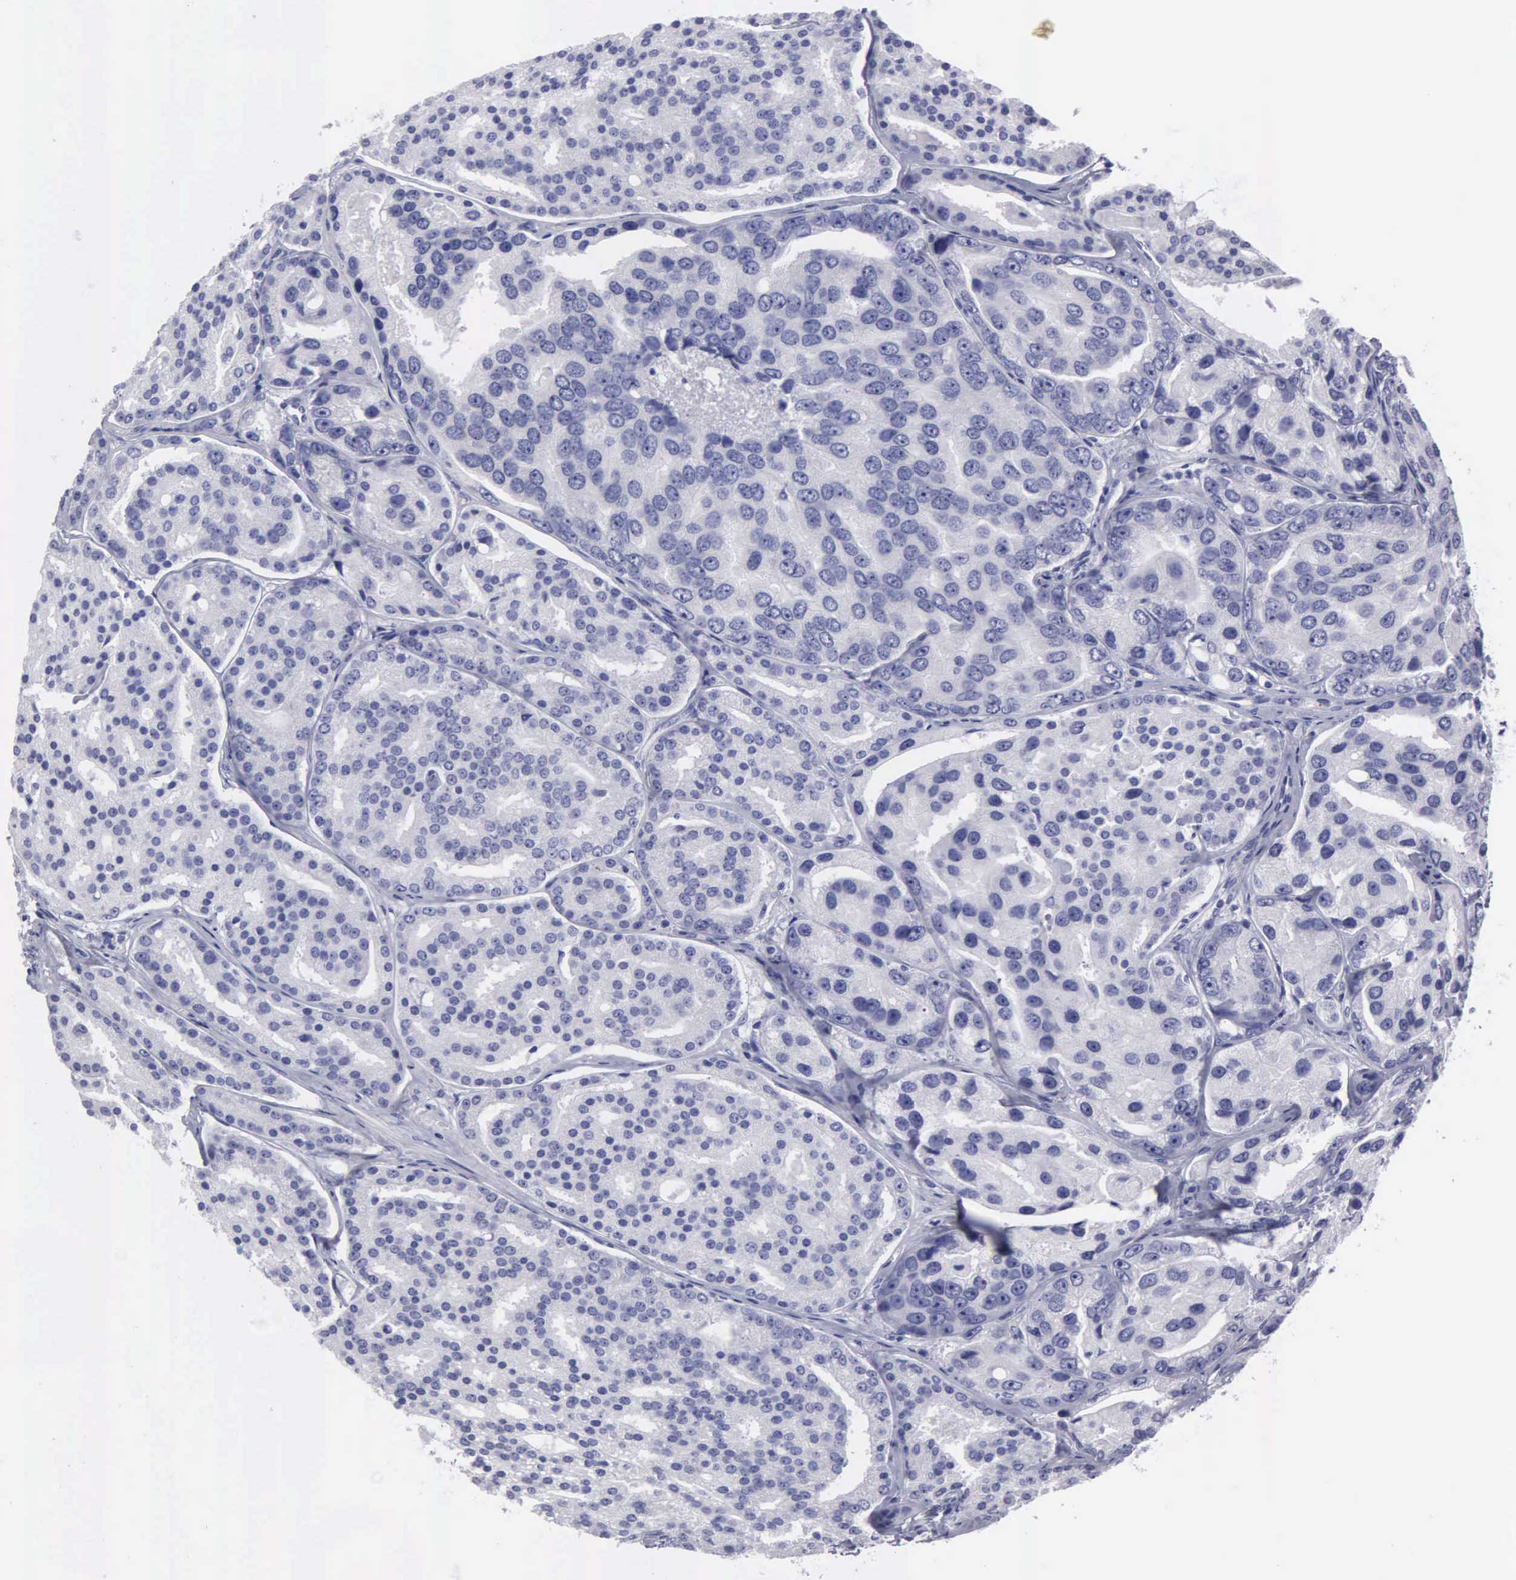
{"staining": {"intensity": "negative", "quantity": "none", "location": "none"}, "tissue": "prostate cancer", "cell_type": "Tumor cells", "image_type": "cancer", "snomed": [{"axis": "morphology", "description": "Adenocarcinoma, High grade"}, {"axis": "topography", "description": "Prostate"}], "caption": "Human prostate high-grade adenocarcinoma stained for a protein using IHC exhibits no staining in tumor cells.", "gene": "FBLN5", "patient": {"sex": "male", "age": 64}}